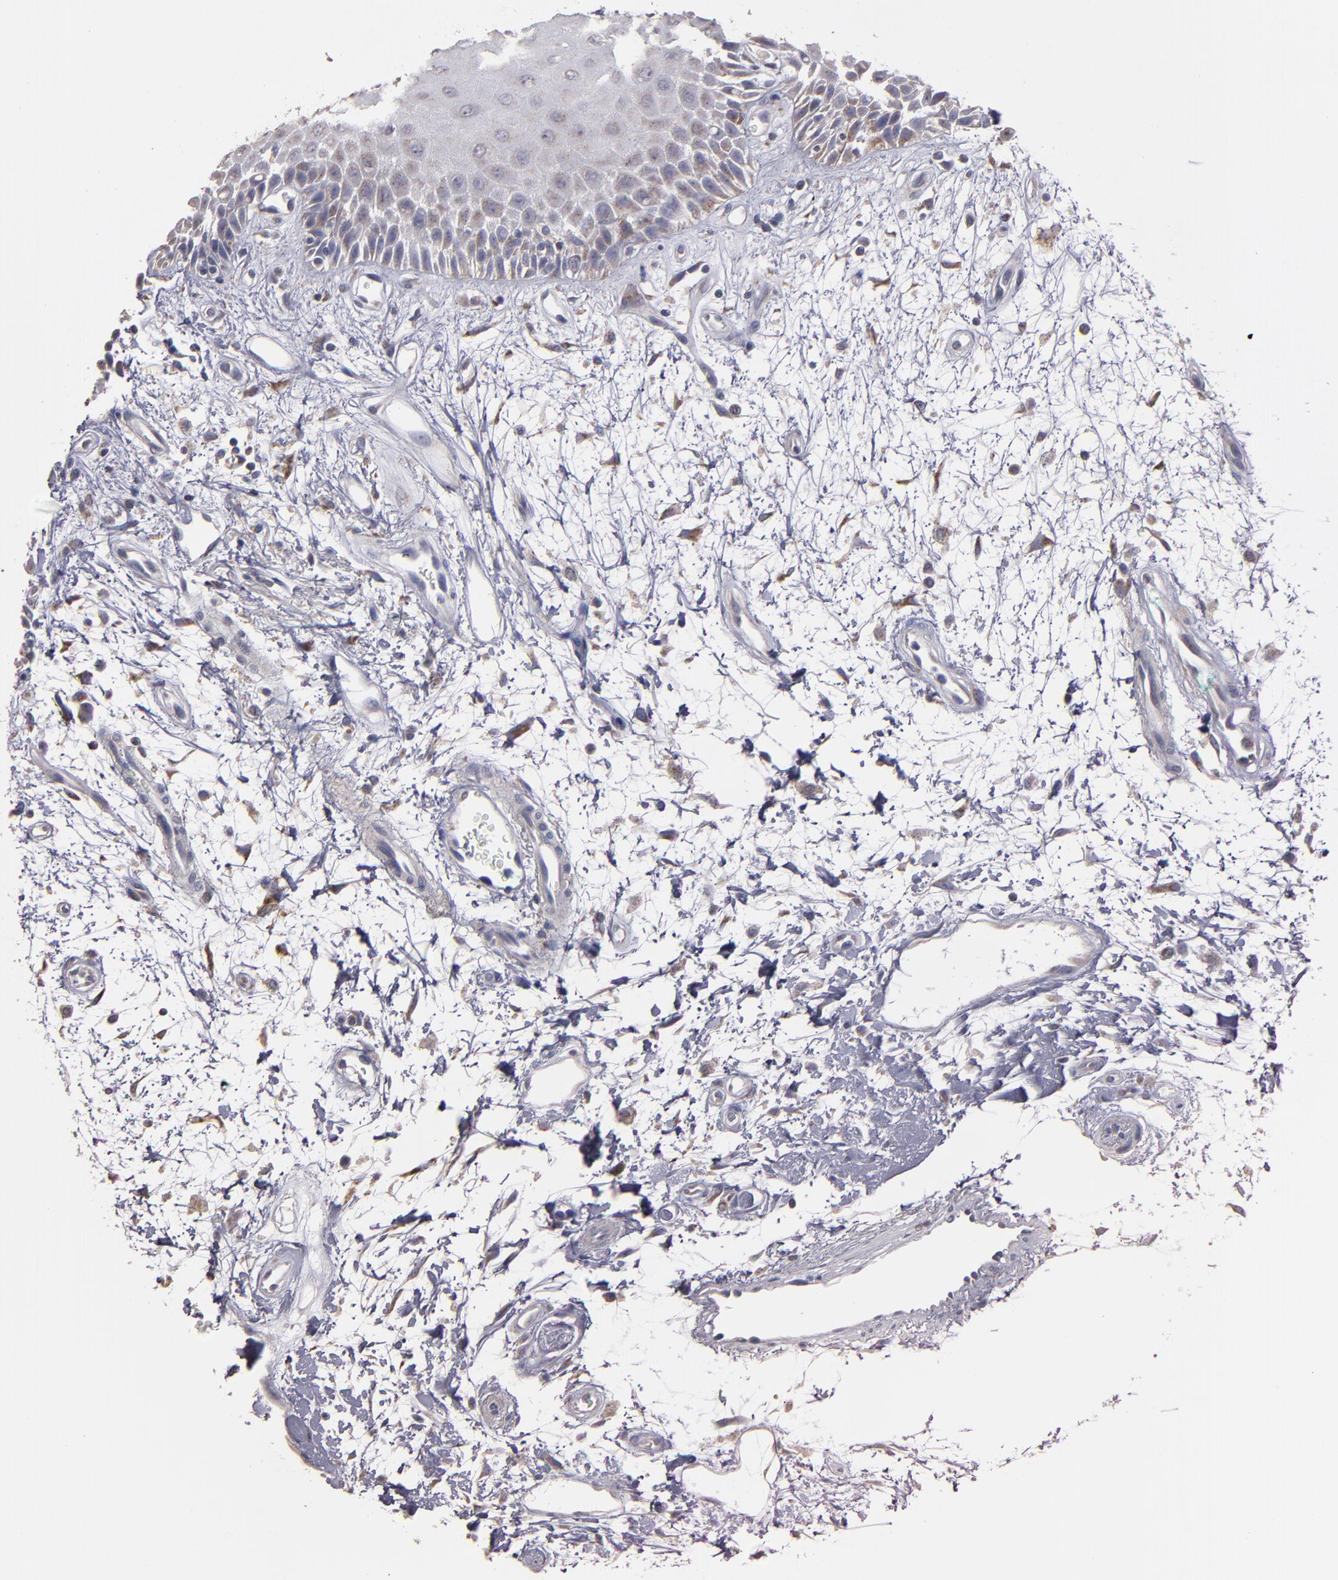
{"staining": {"intensity": "weak", "quantity": "25%-75%", "location": "cytoplasmic/membranous"}, "tissue": "oral mucosa", "cell_type": "Squamous epithelial cells", "image_type": "normal", "snomed": [{"axis": "morphology", "description": "Normal tissue, NOS"}, {"axis": "morphology", "description": "Squamous cell carcinoma, NOS"}, {"axis": "topography", "description": "Skeletal muscle"}, {"axis": "topography", "description": "Oral tissue"}, {"axis": "topography", "description": "Head-Neck"}], "caption": "Immunohistochemistry (IHC) (DAB (3,3'-diaminobenzidine)) staining of normal oral mucosa exhibits weak cytoplasmic/membranous protein expression in approximately 25%-75% of squamous epithelial cells.", "gene": "CLTA", "patient": {"sex": "female", "age": 84}}